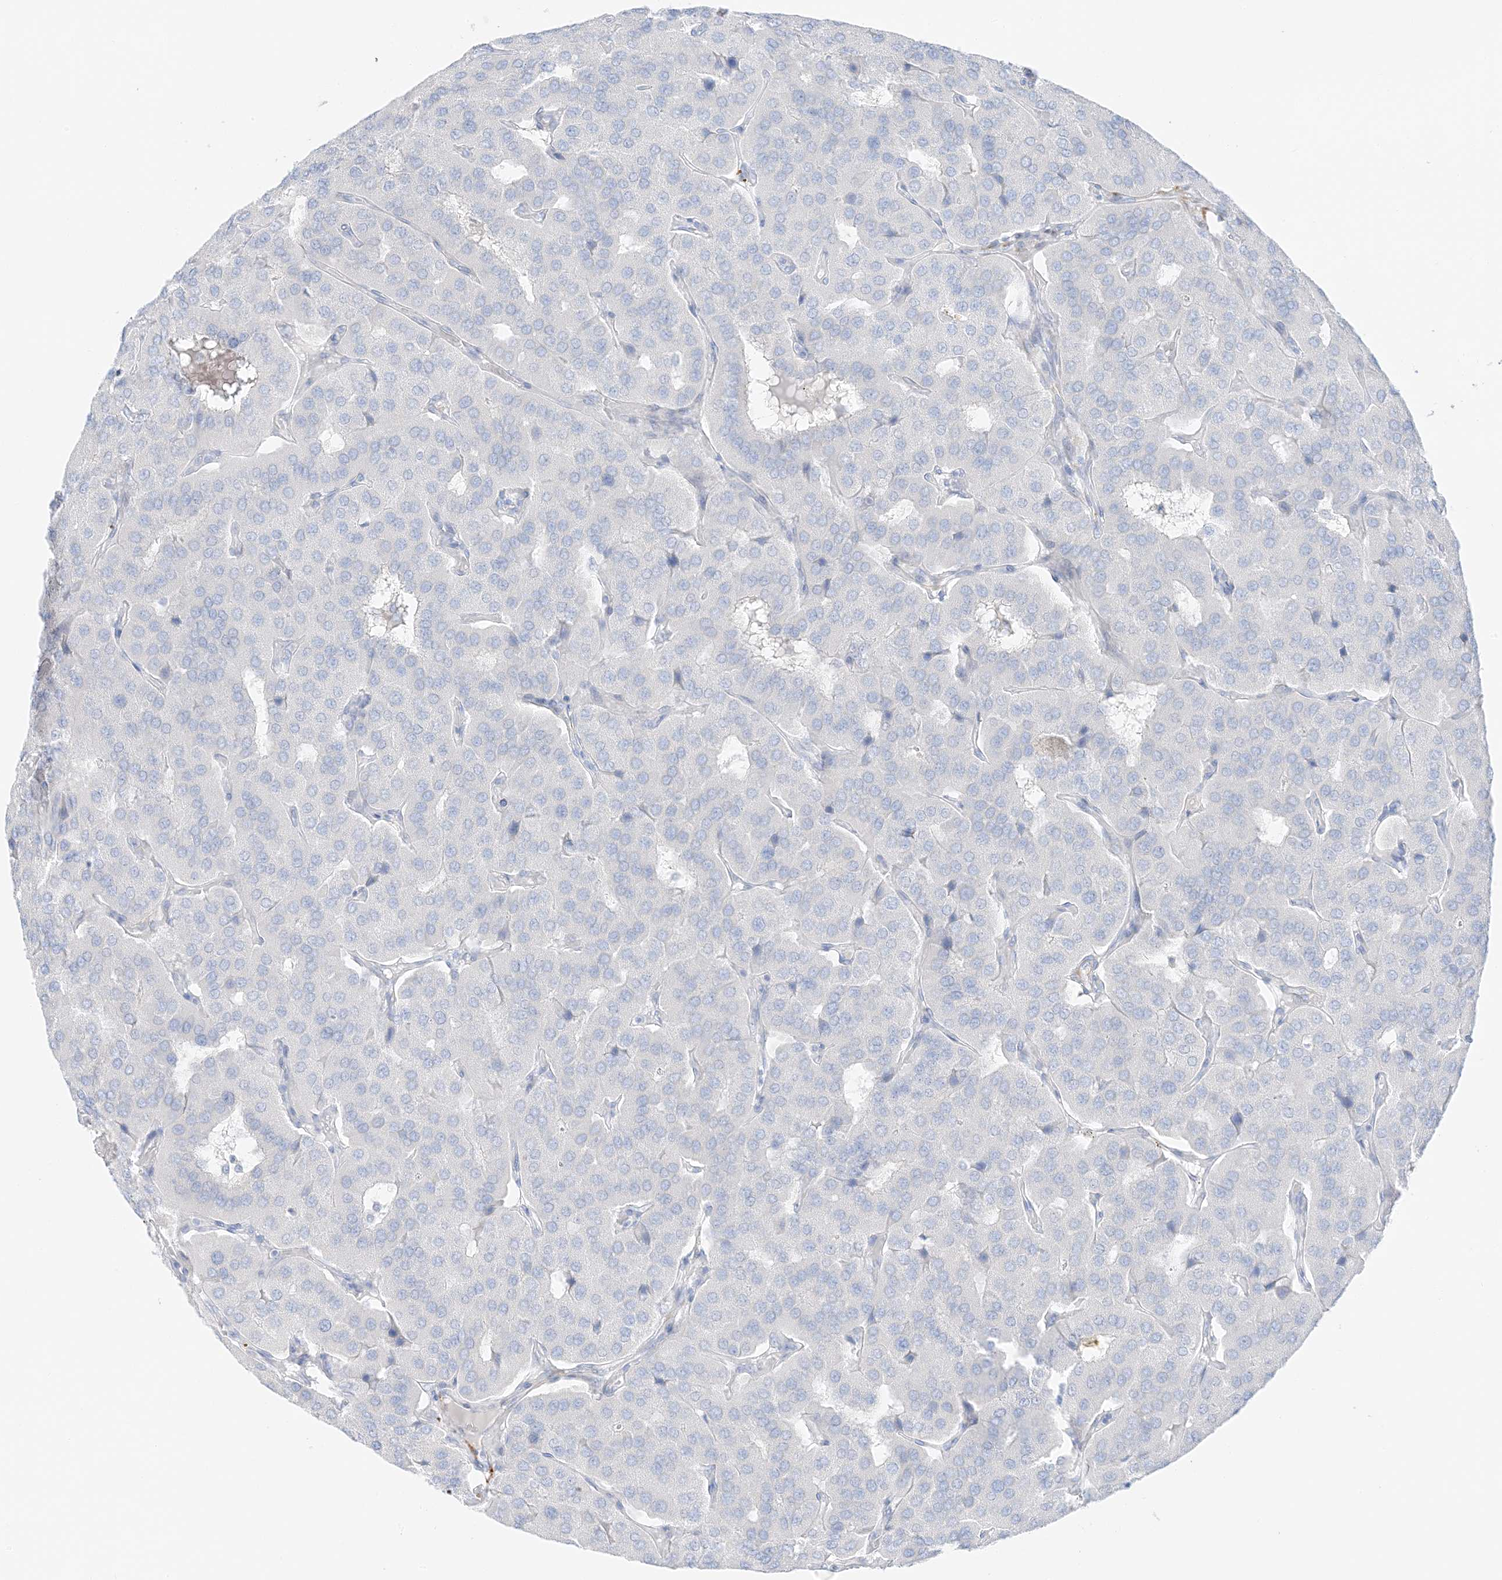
{"staining": {"intensity": "negative", "quantity": "none", "location": "none"}, "tissue": "parathyroid gland", "cell_type": "Glandular cells", "image_type": "normal", "snomed": [{"axis": "morphology", "description": "Normal tissue, NOS"}, {"axis": "morphology", "description": "Adenoma, NOS"}, {"axis": "topography", "description": "Parathyroid gland"}], "caption": "Human parathyroid gland stained for a protein using IHC reveals no staining in glandular cells.", "gene": "SLC22A13", "patient": {"sex": "female", "age": 86}}